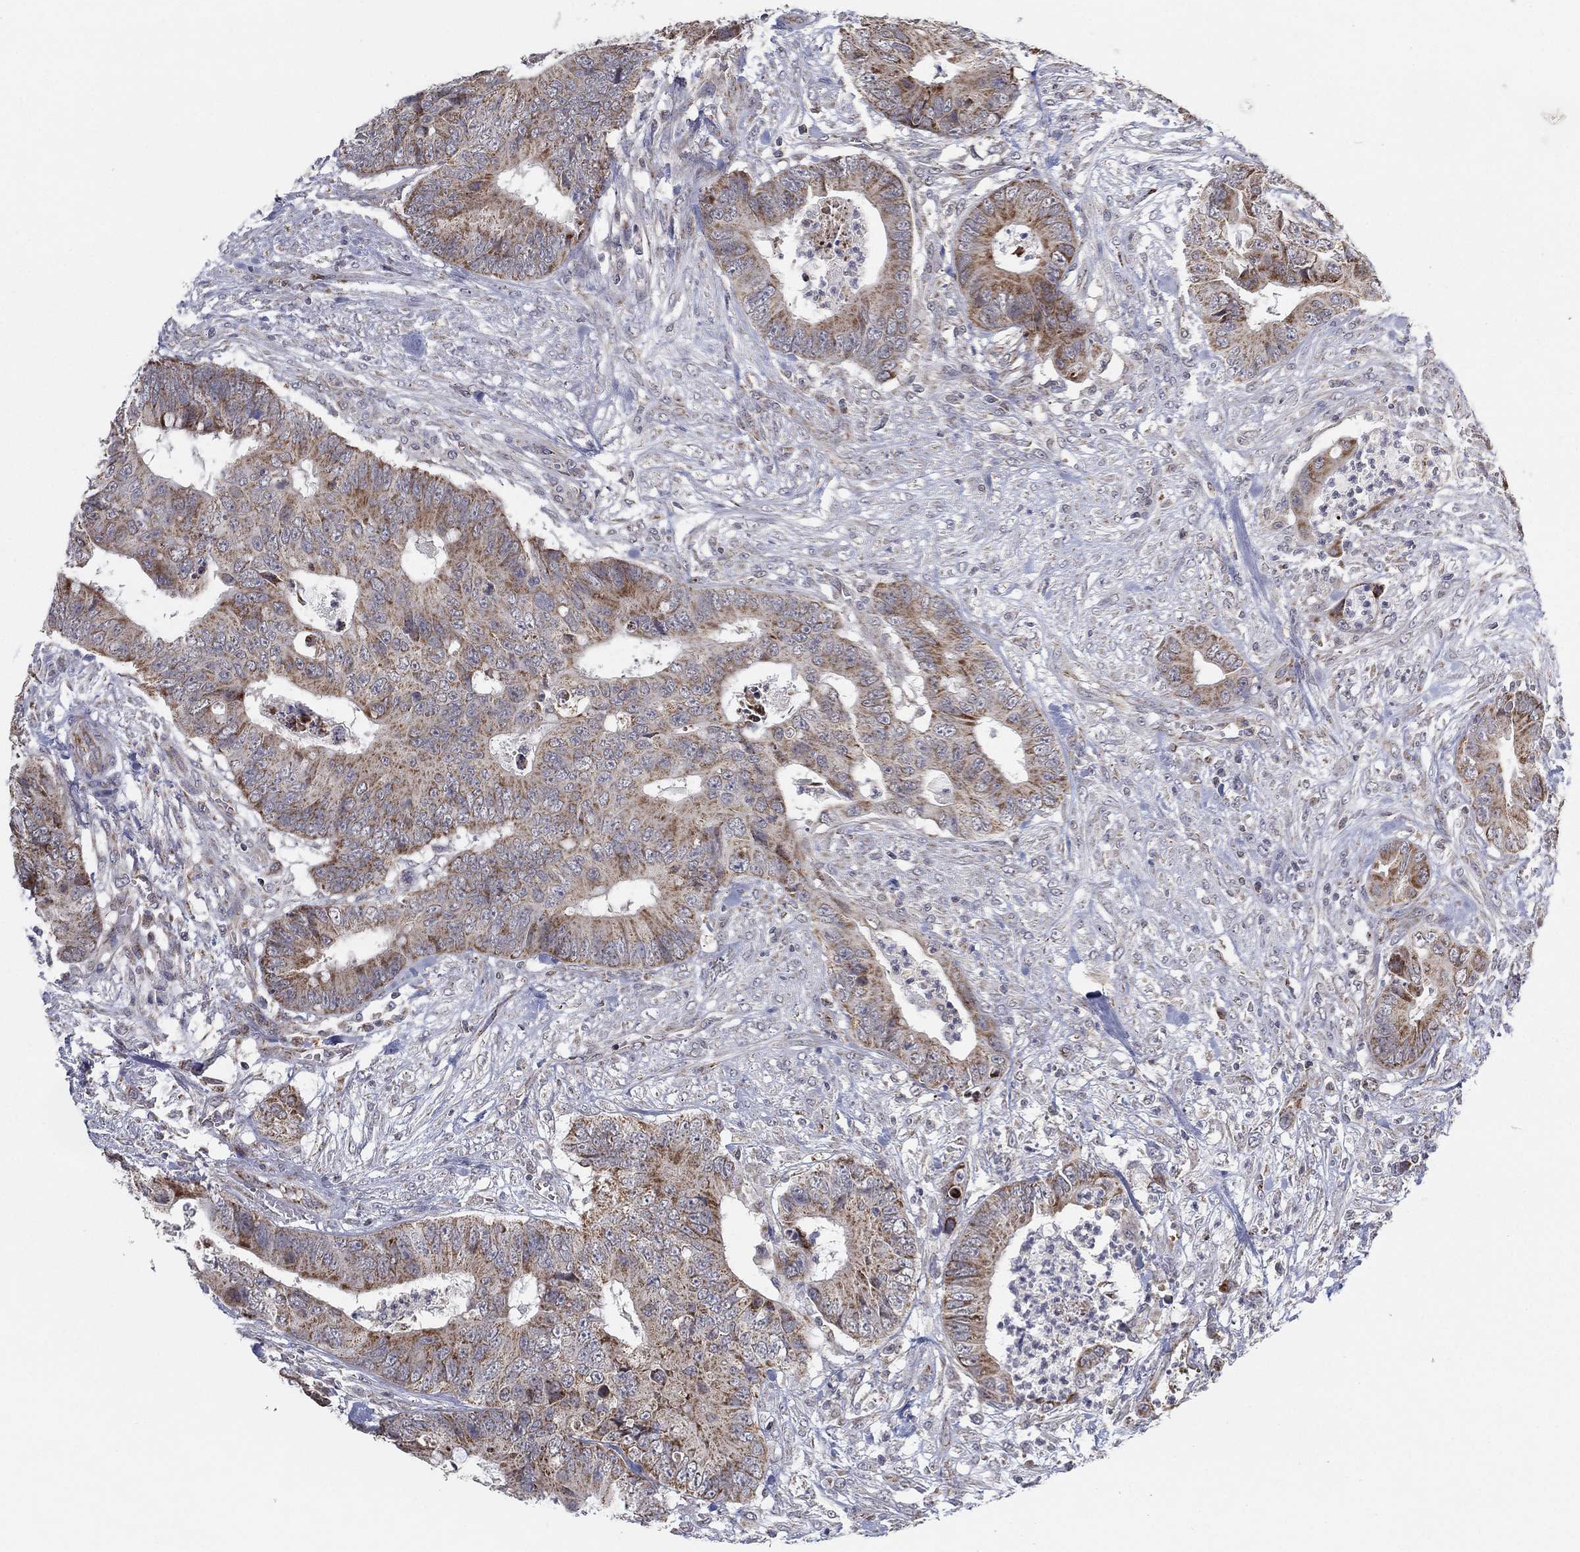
{"staining": {"intensity": "moderate", "quantity": "25%-75%", "location": "cytoplasmic/membranous"}, "tissue": "colorectal cancer", "cell_type": "Tumor cells", "image_type": "cancer", "snomed": [{"axis": "morphology", "description": "Adenocarcinoma, NOS"}, {"axis": "topography", "description": "Colon"}], "caption": "This is an image of IHC staining of colorectal adenocarcinoma, which shows moderate expression in the cytoplasmic/membranous of tumor cells.", "gene": "PSMG4", "patient": {"sex": "male", "age": 84}}